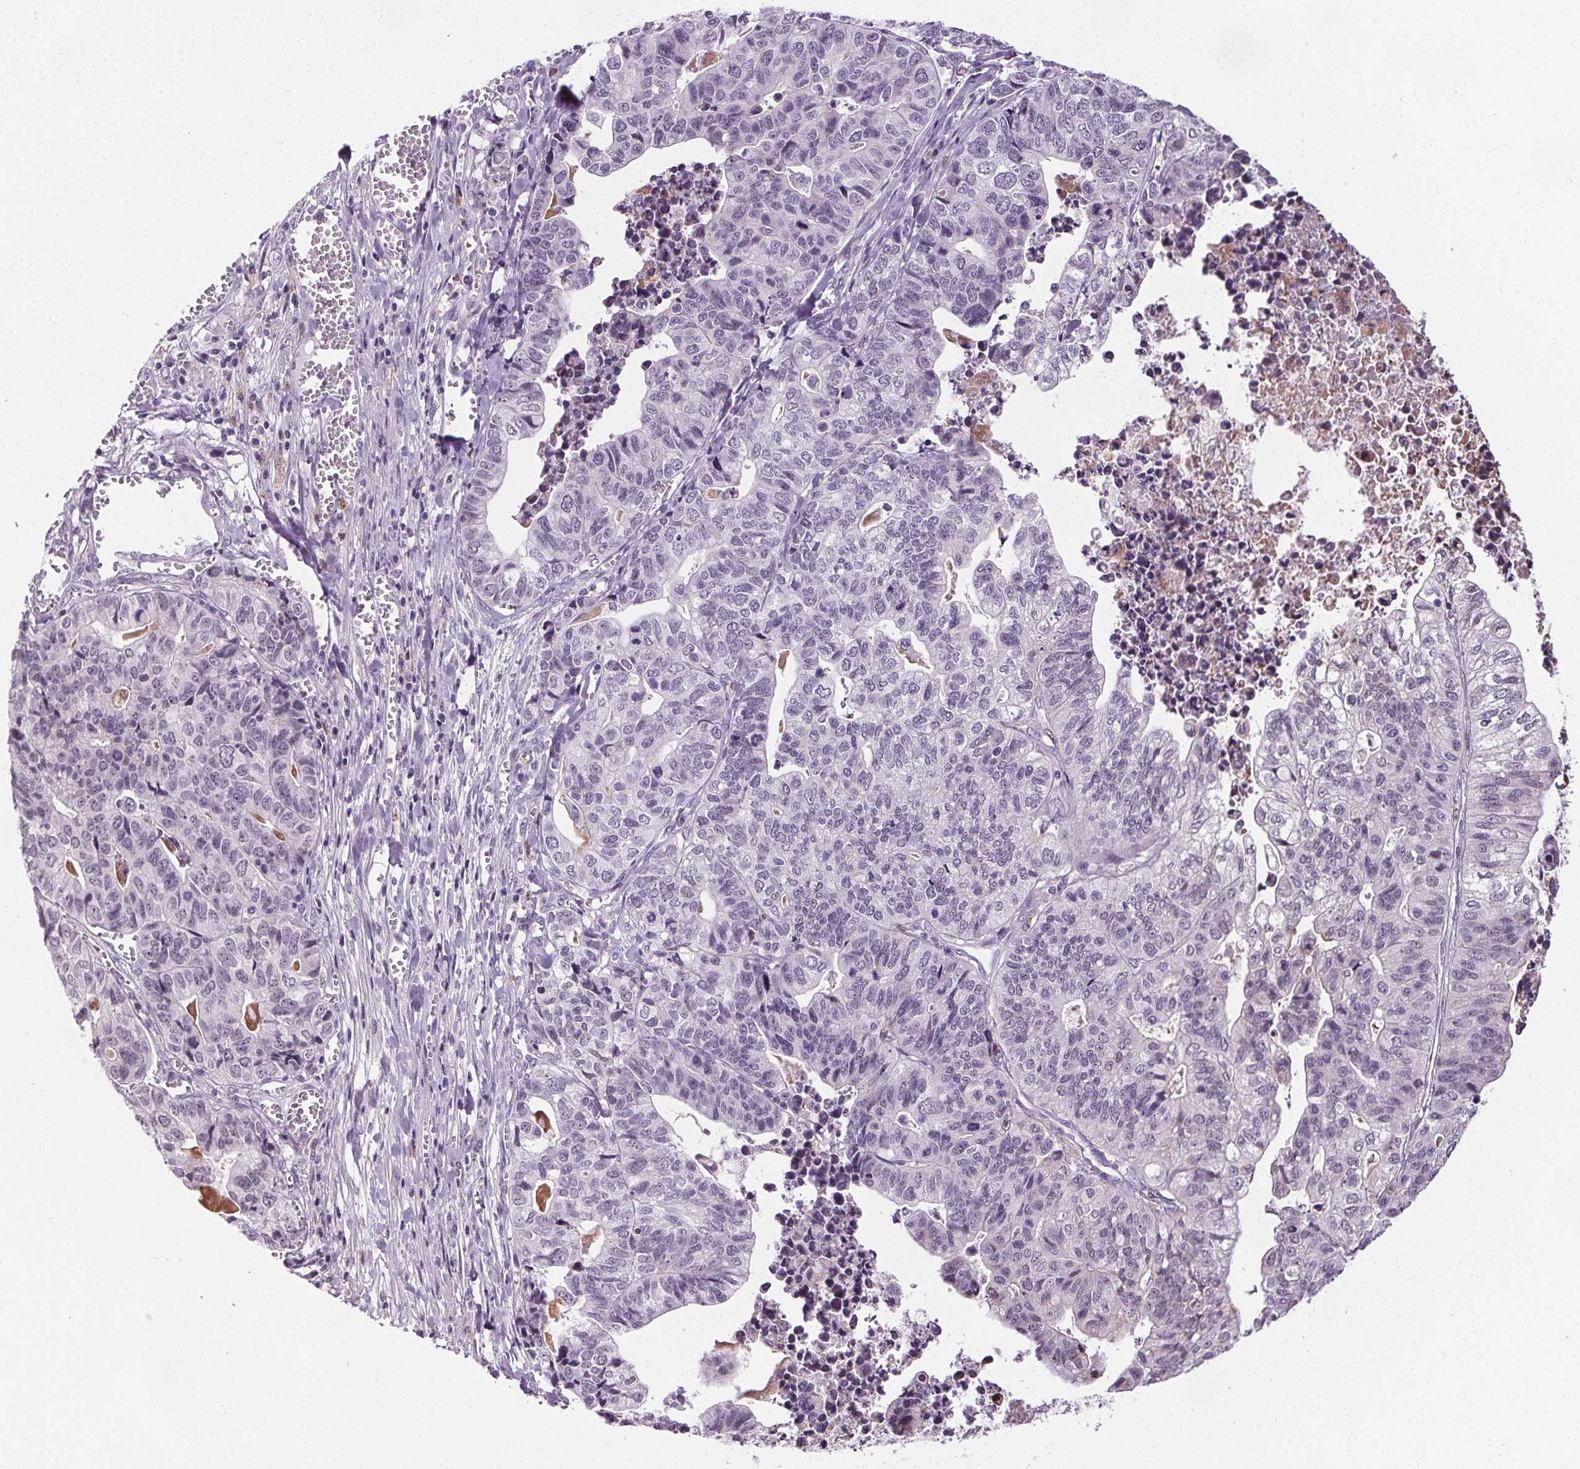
{"staining": {"intensity": "negative", "quantity": "none", "location": "none"}, "tissue": "stomach cancer", "cell_type": "Tumor cells", "image_type": "cancer", "snomed": [{"axis": "morphology", "description": "Adenocarcinoma, NOS"}, {"axis": "topography", "description": "Stomach, upper"}], "caption": "A high-resolution photomicrograph shows immunohistochemistry staining of adenocarcinoma (stomach), which demonstrates no significant expression in tumor cells.", "gene": "TMEM240", "patient": {"sex": "female", "age": 67}}